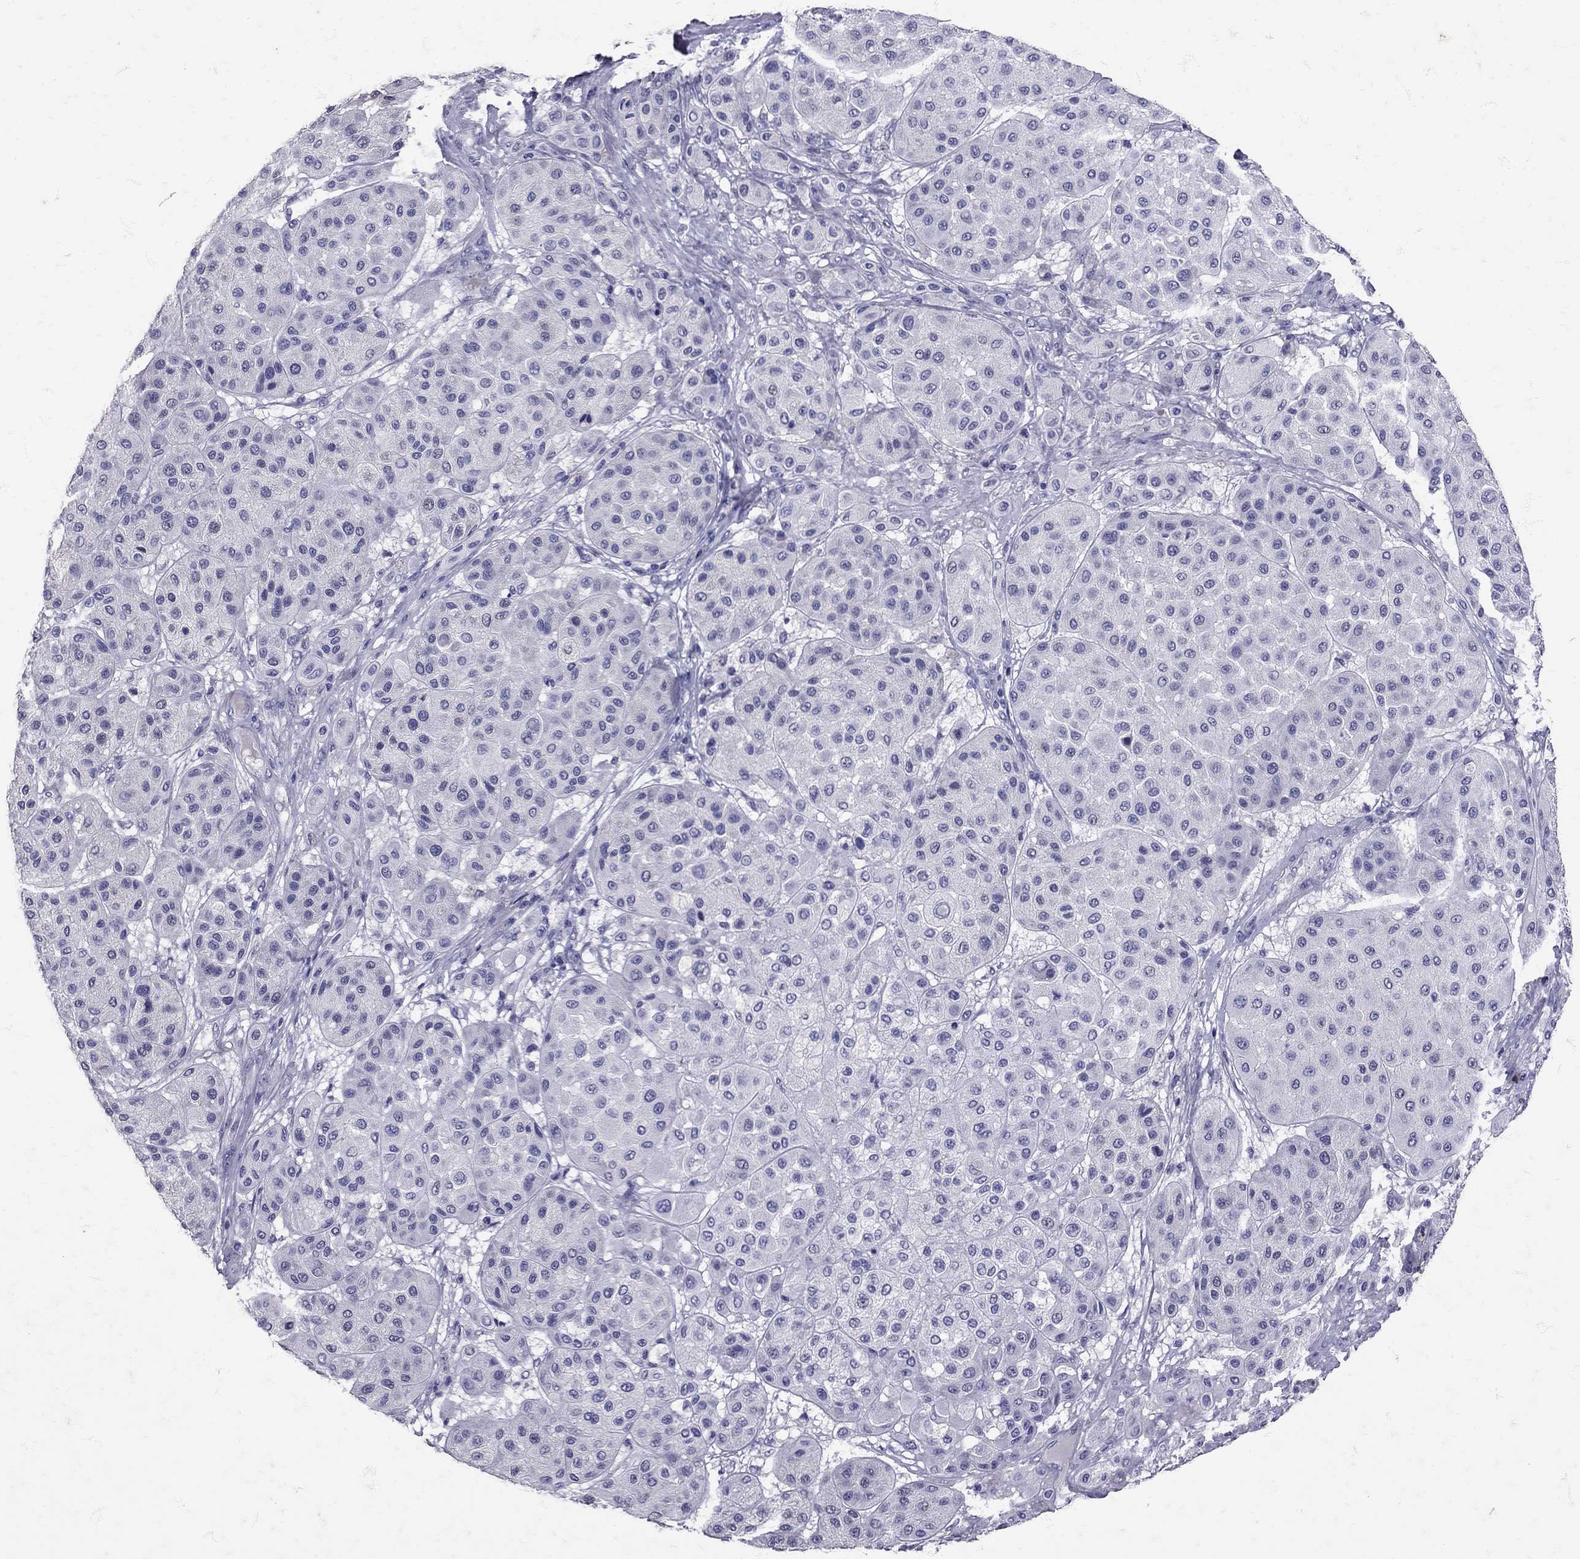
{"staining": {"intensity": "negative", "quantity": "none", "location": "none"}, "tissue": "melanoma", "cell_type": "Tumor cells", "image_type": "cancer", "snomed": [{"axis": "morphology", "description": "Malignant melanoma, Metastatic site"}, {"axis": "topography", "description": "Smooth muscle"}], "caption": "A high-resolution micrograph shows IHC staining of melanoma, which reveals no significant positivity in tumor cells.", "gene": "SST", "patient": {"sex": "male", "age": 41}}